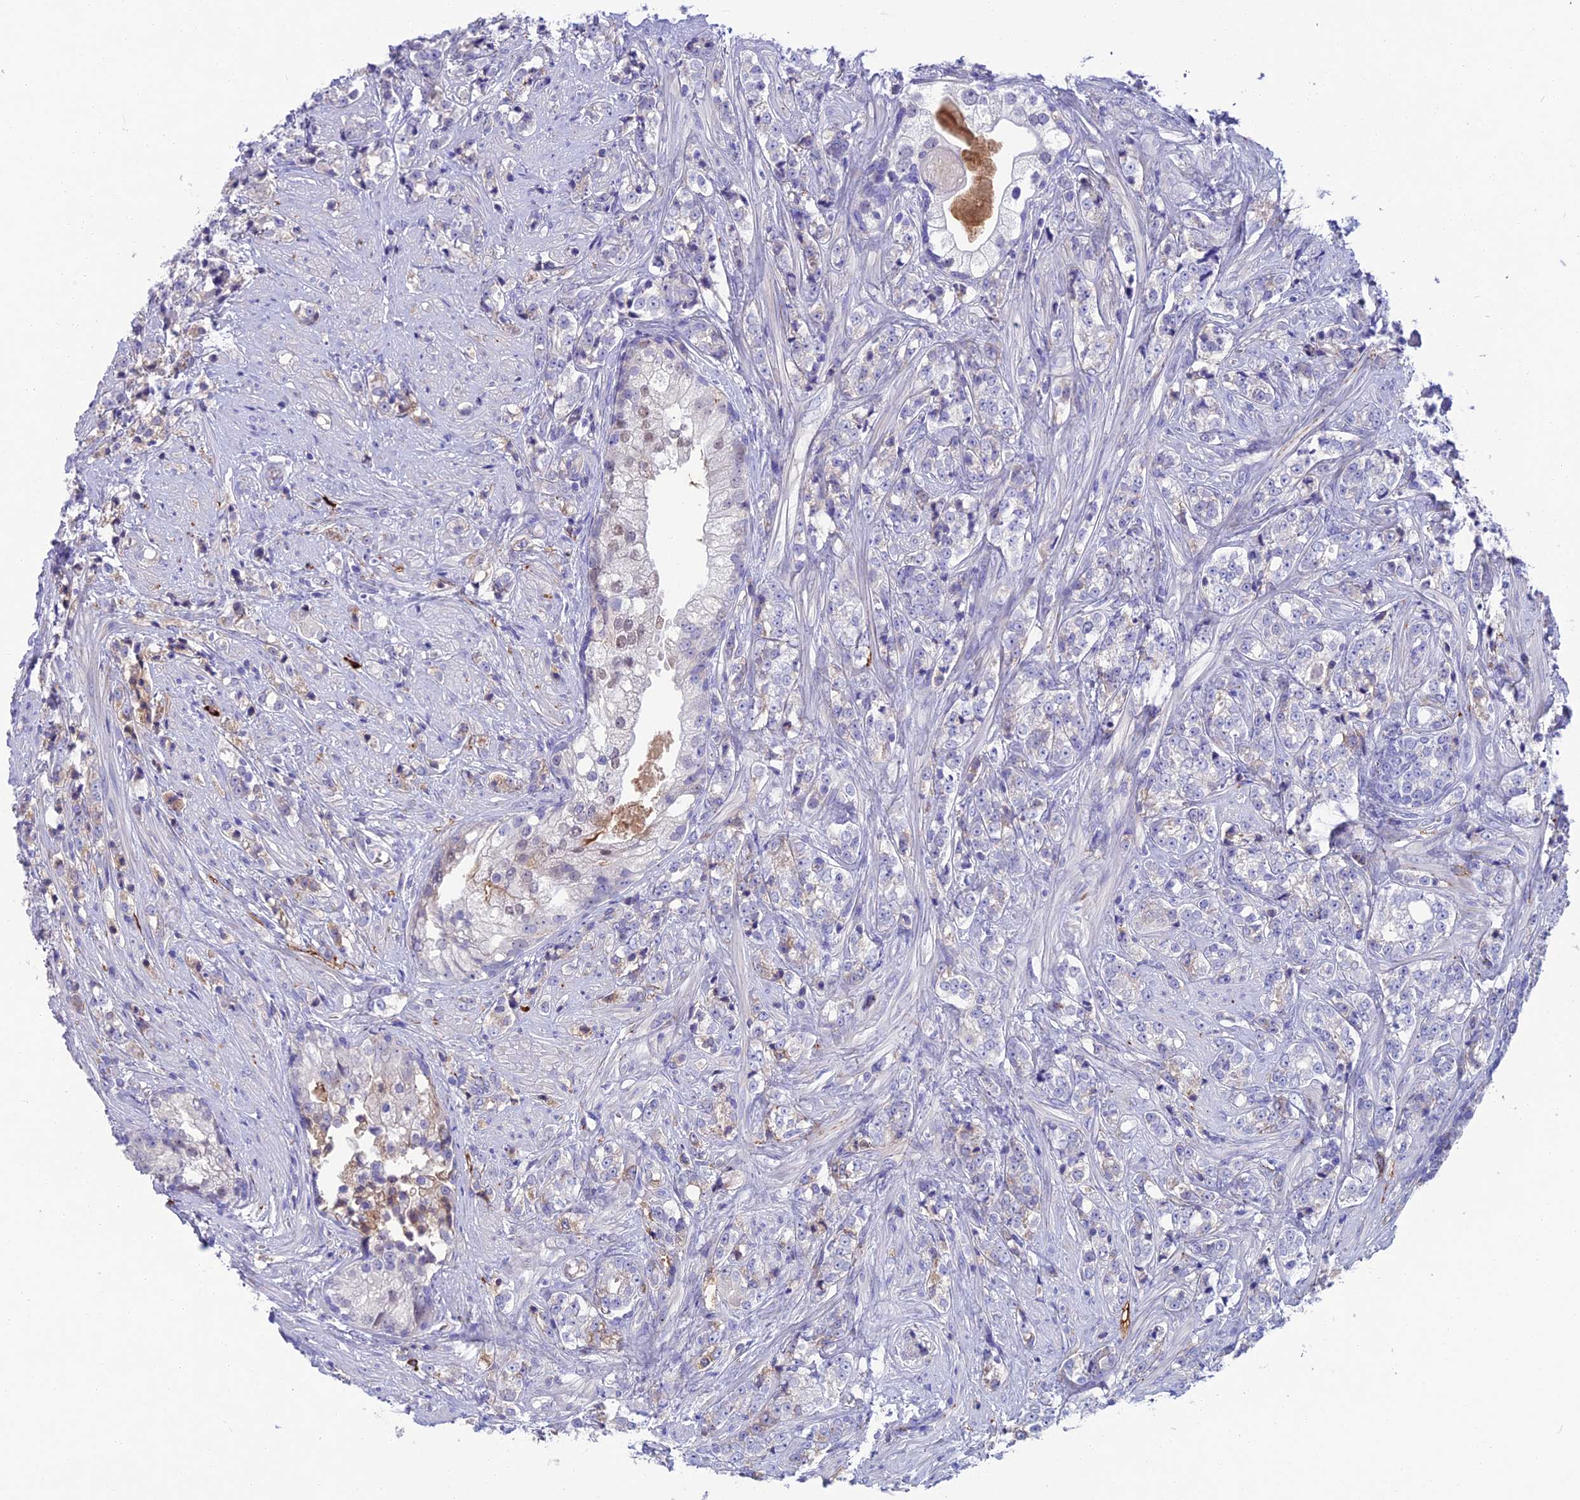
{"staining": {"intensity": "negative", "quantity": "none", "location": "none"}, "tissue": "prostate cancer", "cell_type": "Tumor cells", "image_type": "cancer", "snomed": [{"axis": "morphology", "description": "Adenocarcinoma, High grade"}, {"axis": "topography", "description": "Prostate"}], "caption": "A high-resolution image shows IHC staining of prostate high-grade adenocarcinoma, which displays no significant positivity in tumor cells.", "gene": "SNAP91", "patient": {"sex": "male", "age": 69}}